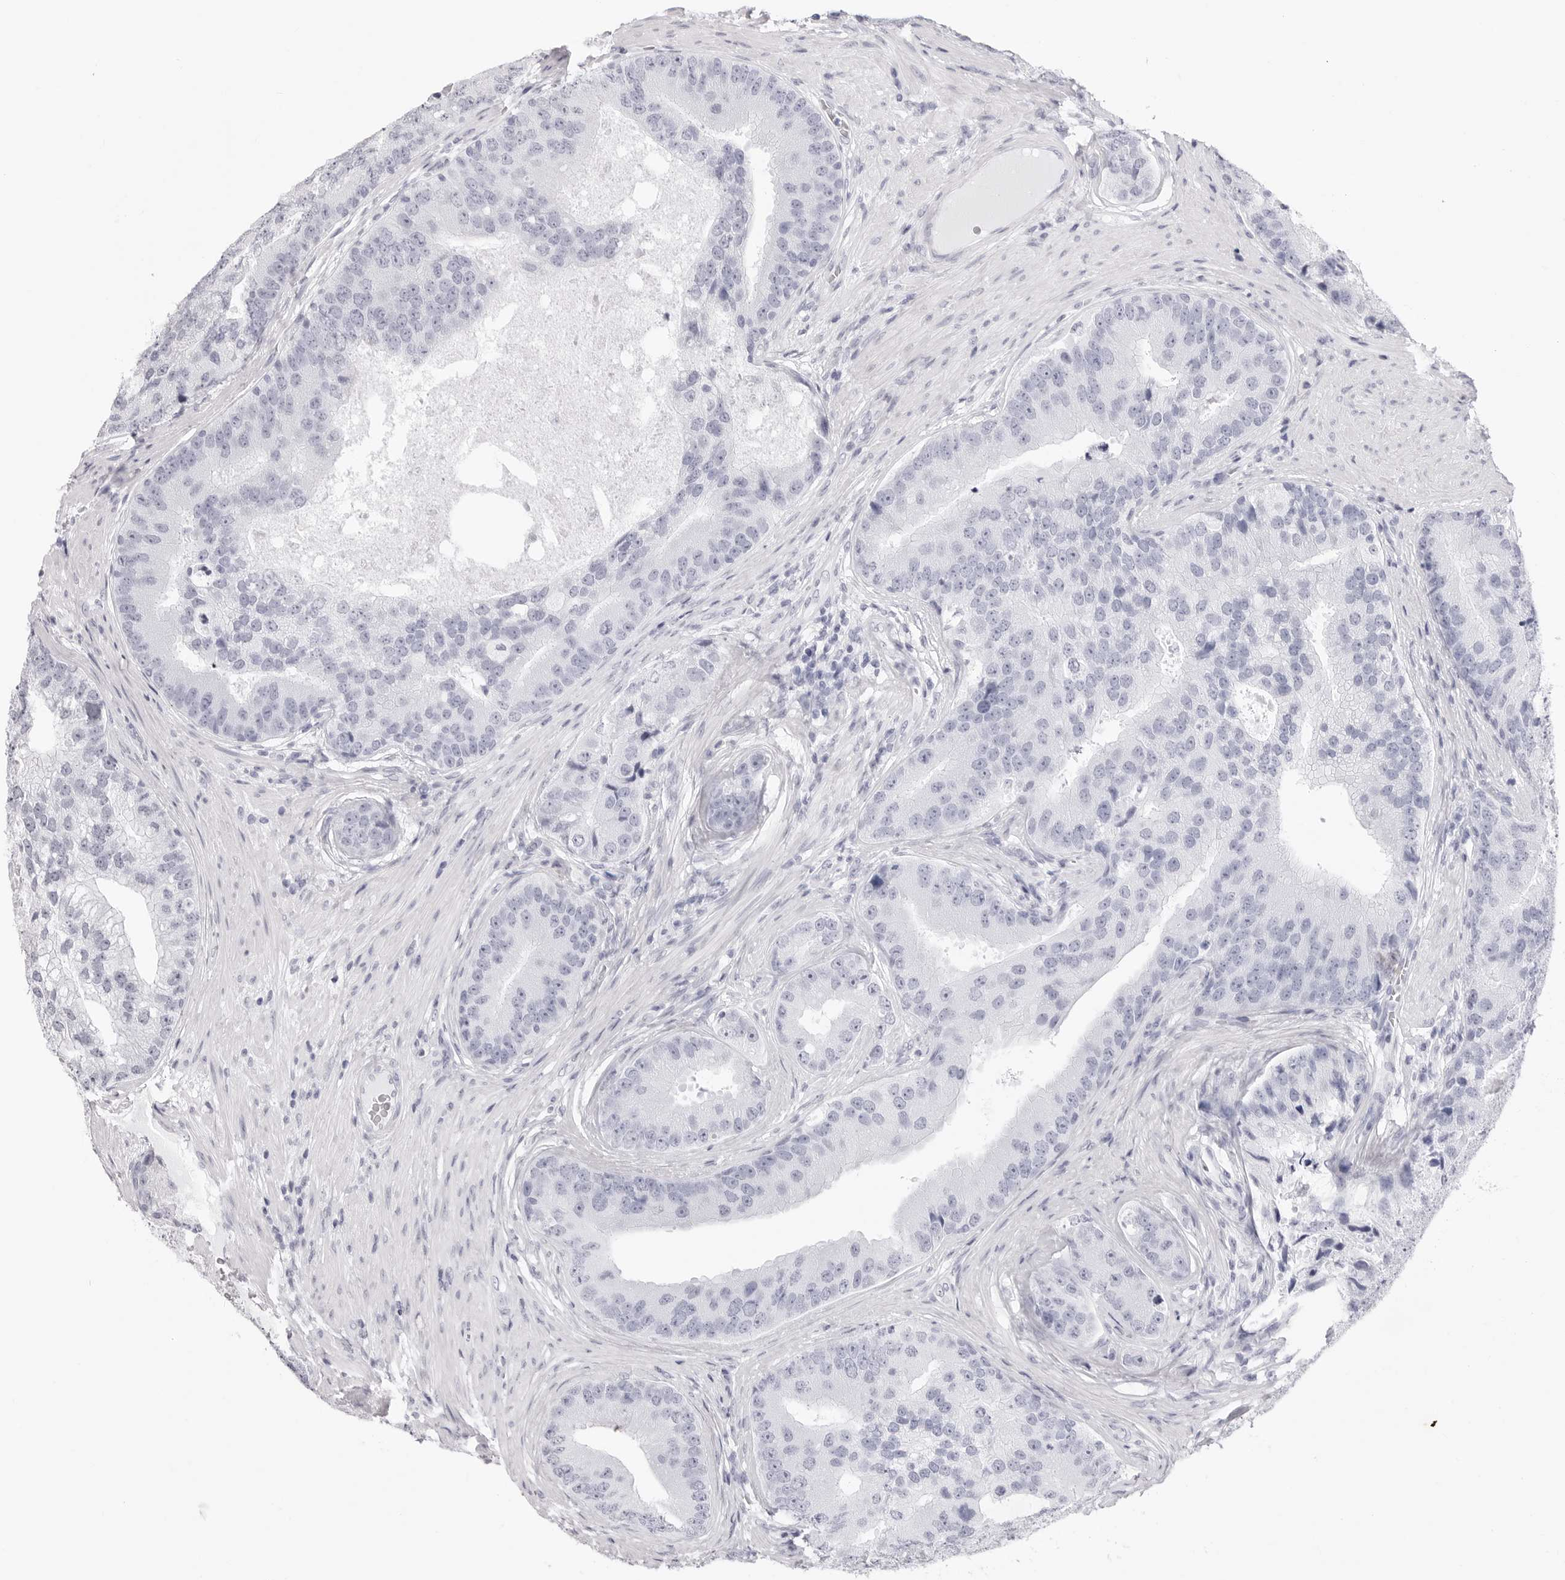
{"staining": {"intensity": "negative", "quantity": "none", "location": "none"}, "tissue": "prostate cancer", "cell_type": "Tumor cells", "image_type": "cancer", "snomed": [{"axis": "morphology", "description": "Adenocarcinoma, High grade"}, {"axis": "topography", "description": "Prostate"}], "caption": "A high-resolution micrograph shows IHC staining of prostate adenocarcinoma (high-grade), which exhibits no significant staining in tumor cells. (Immunohistochemistry (ihc), brightfield microscopy, high magnification).", "gene": "TSSK1B", "patient": {"sex": "male", "age": 70}}